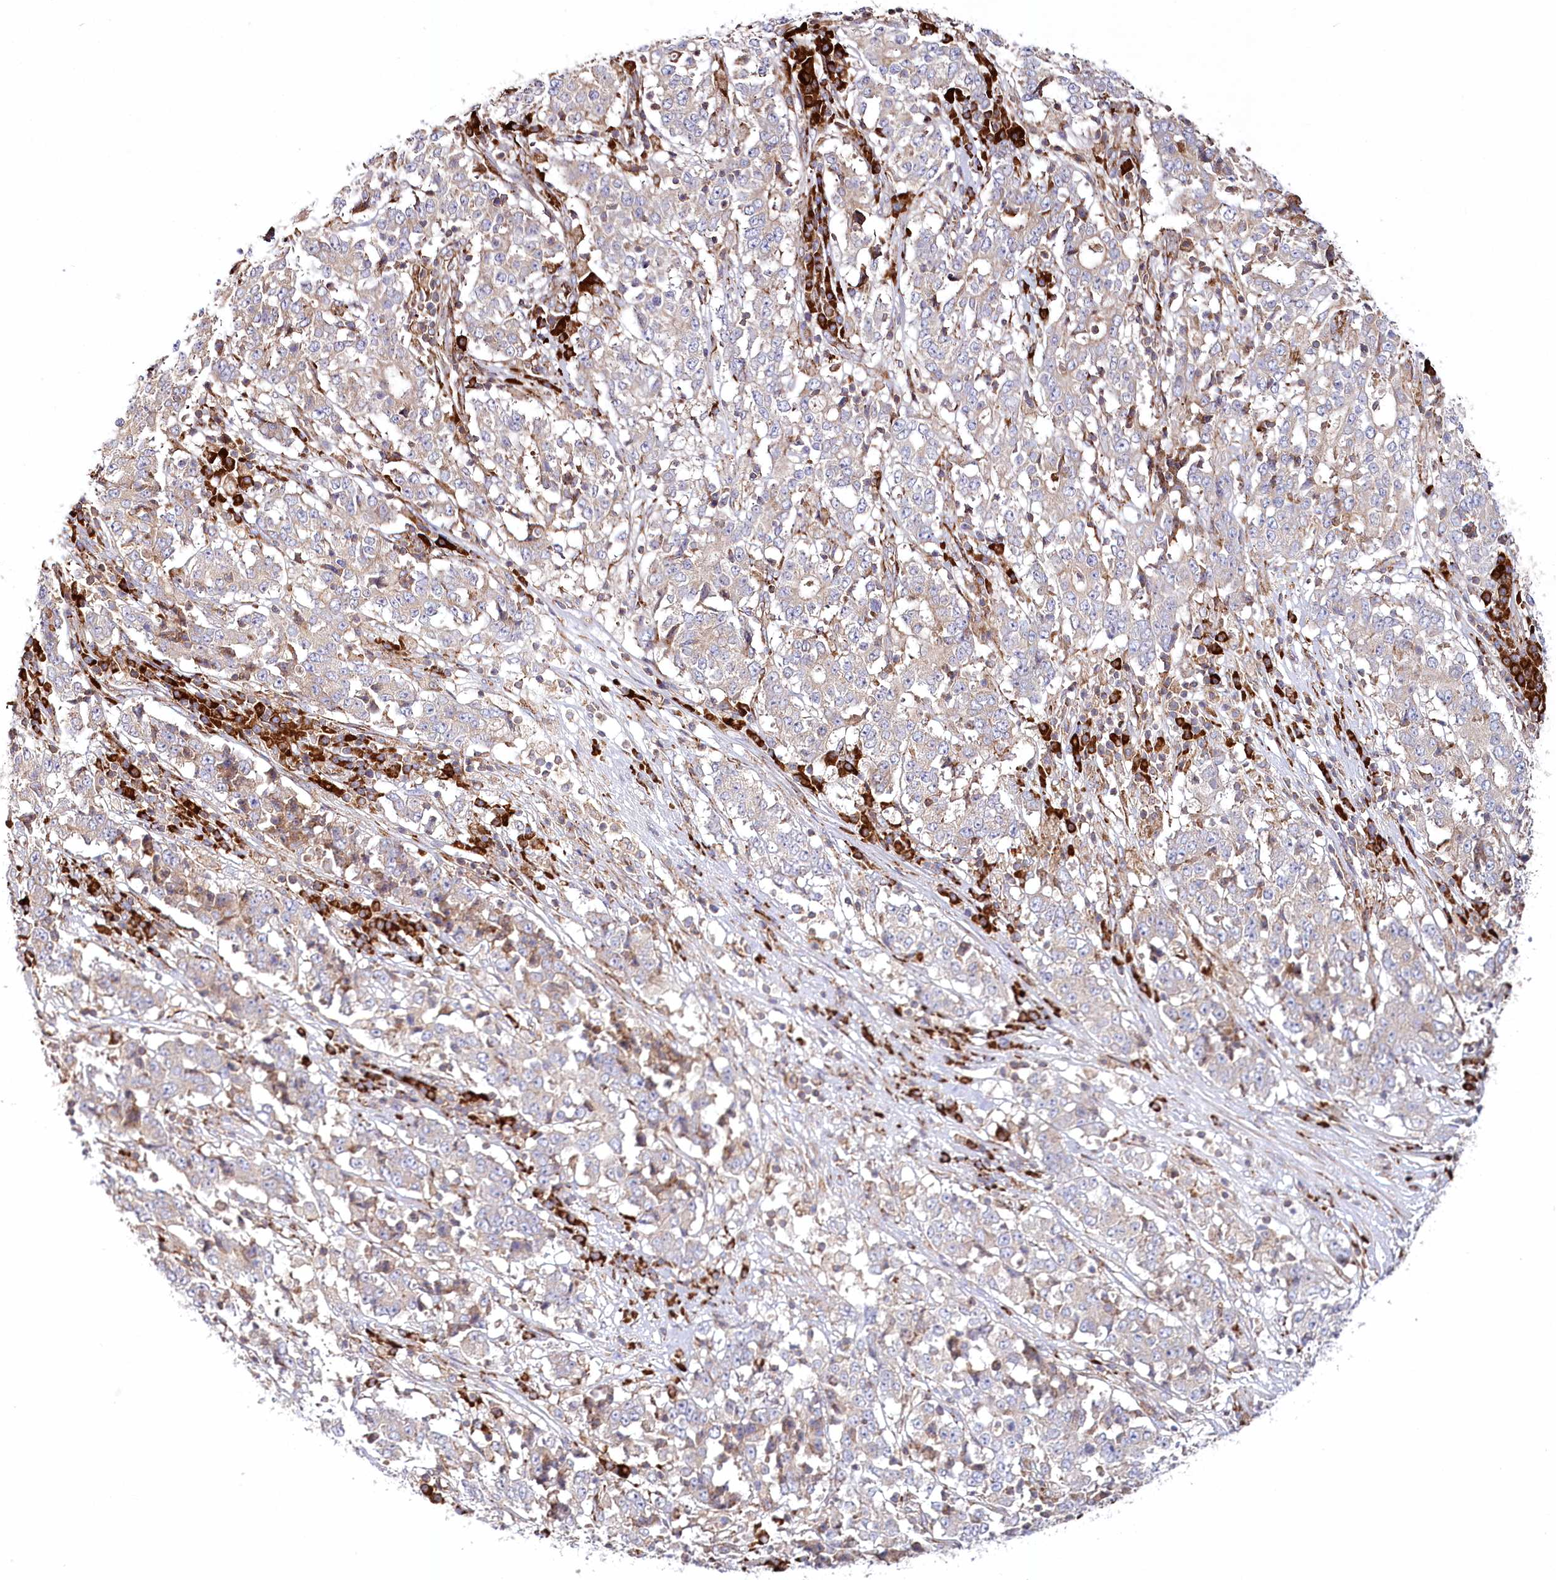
{"staining": {"intensity": "weak", "quantity": "<25%", "location": "cytoplasmic/membranous"}, "tissue": "stomach cancer", "cell_type": "Tumor cells", "image_type": "cancer", "snomed": [{"axis": "morphology", "description": "Adenocarcinoma, NOS"}, {"axis": "topography", "description": "Stomach"}], "caption": "Immunohistochemistry (IHC) of human stomach cancer (adenocarcinoma) displays no positivity in tumor cells. (DAB (3,3'-diaminobenzidine) immunohistochemistry (IHC) with hematoxylin counter stain).", "gene": "POGLUT1", "patient": {"sex": "male", "age": 59}}